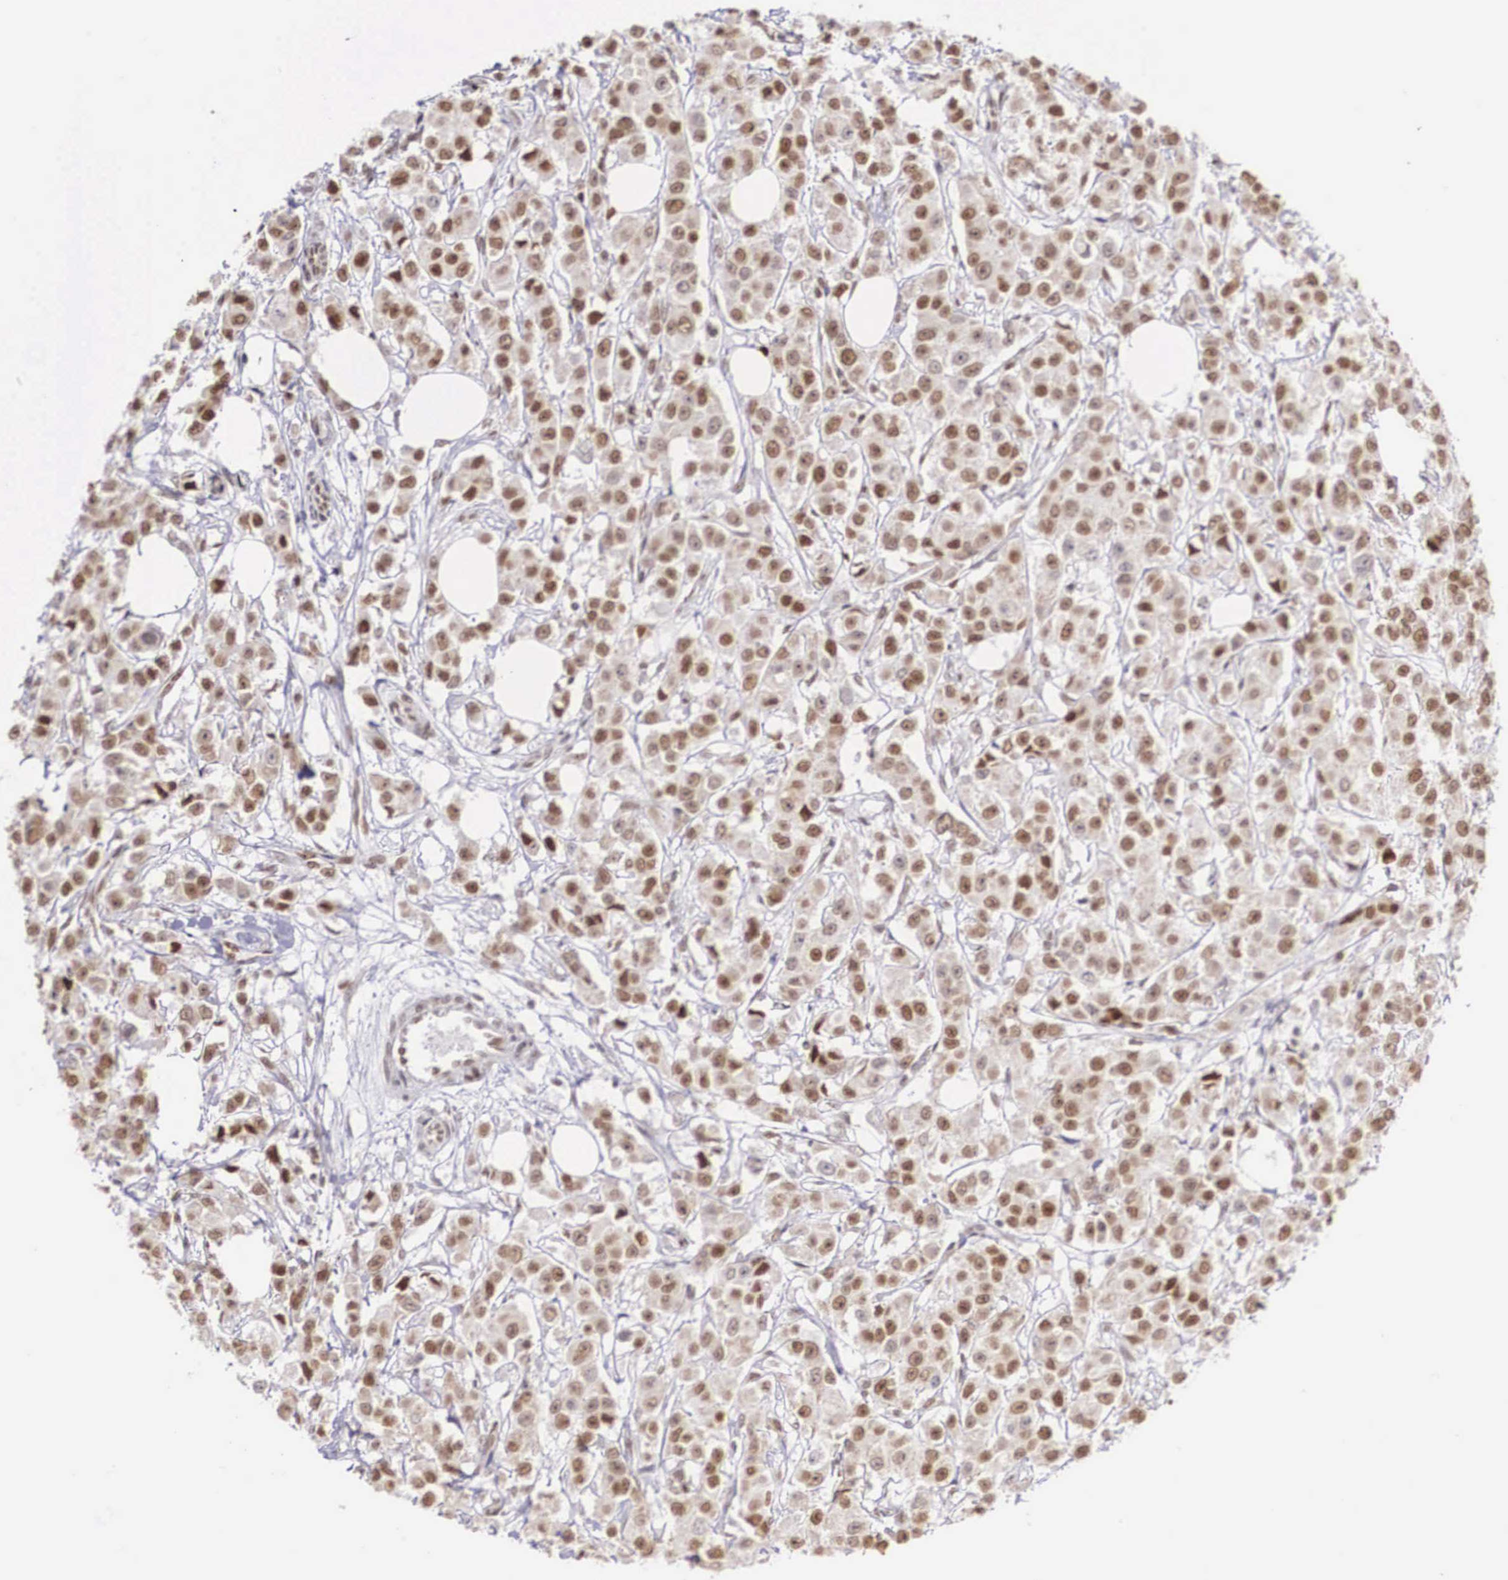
{"staining": {"intensity": "moderate", "quantity": ">75%", "location": "nuclear"}, "tissue": "breast cancer", "cell_type": "Tumor cells", "image_type": "cancer", "snomed": [{"axis": "morphology", "description": "Duct carcinoma"}, {"axis": "topography", "description": "Breast"}], "caption": "Breast invasive ductal carcinoma stained with immunohistochemistry (IHC) shows moderate nuclear expression in approximately >75% of tumor cells.", "gene": "HMGN5", "patient": {"sex": "female", "age": 58}}